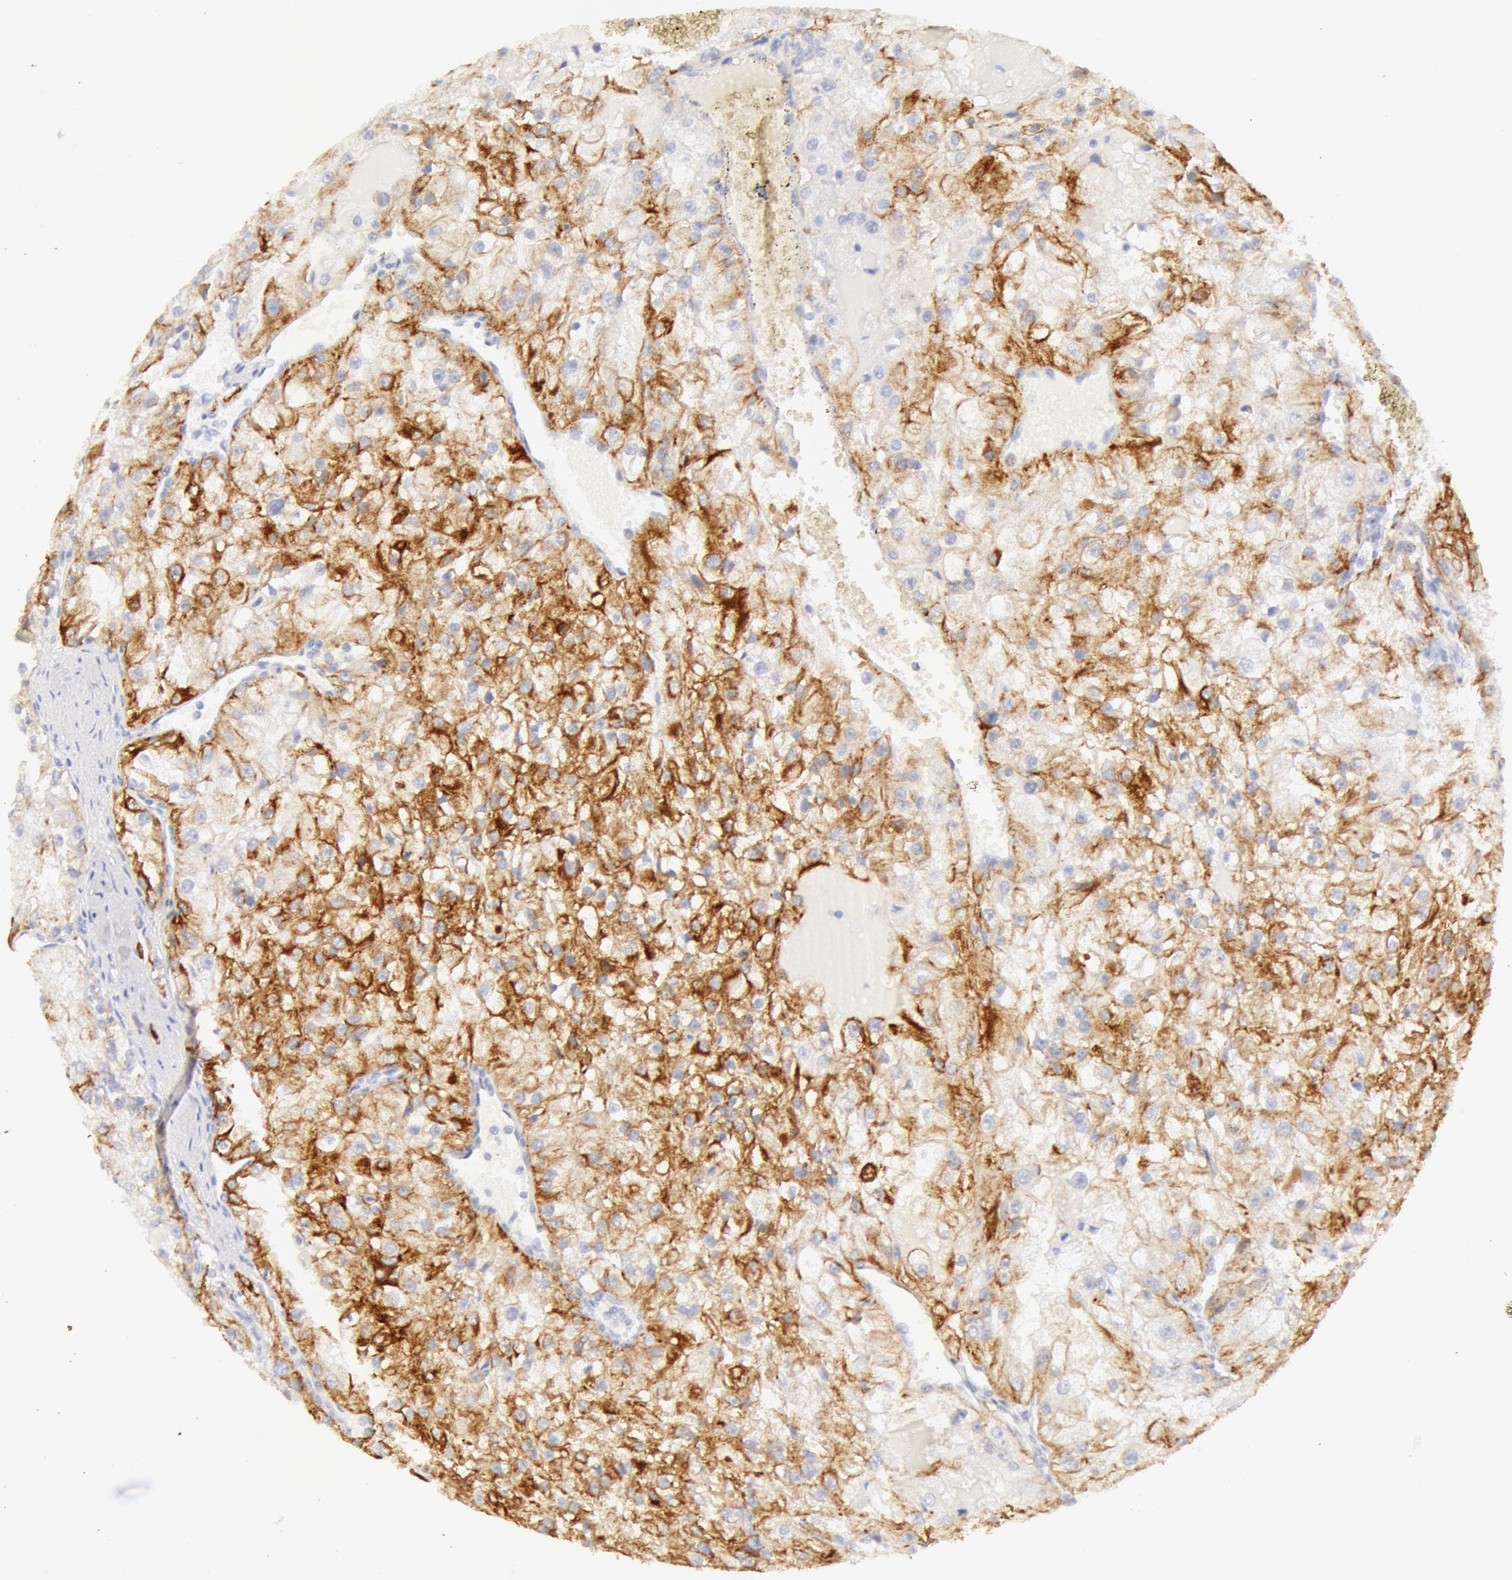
{"staining": {"intensity": "moderate", "quantity": "25%-75%", "location": "cytoplasmic/membranous"}, "tissue": "renal cancer", "cell_type": "Tumor cells", "image_type": "cancer", "snomed": [{"axis": "morphology", "description": "Adenocarcinoma, NOS"}, {"axis": "topography", "description": "Kidney"}], "caption": "Approximately 25%-75% of tumor cells in human adenocarcinoma (renal) show moderate cytoplasmic/membranous protein positivity as visualized by brown immunohistochemical staining.", "gene": "KRT8", "patient": {"sex": "female", "age": 74}}